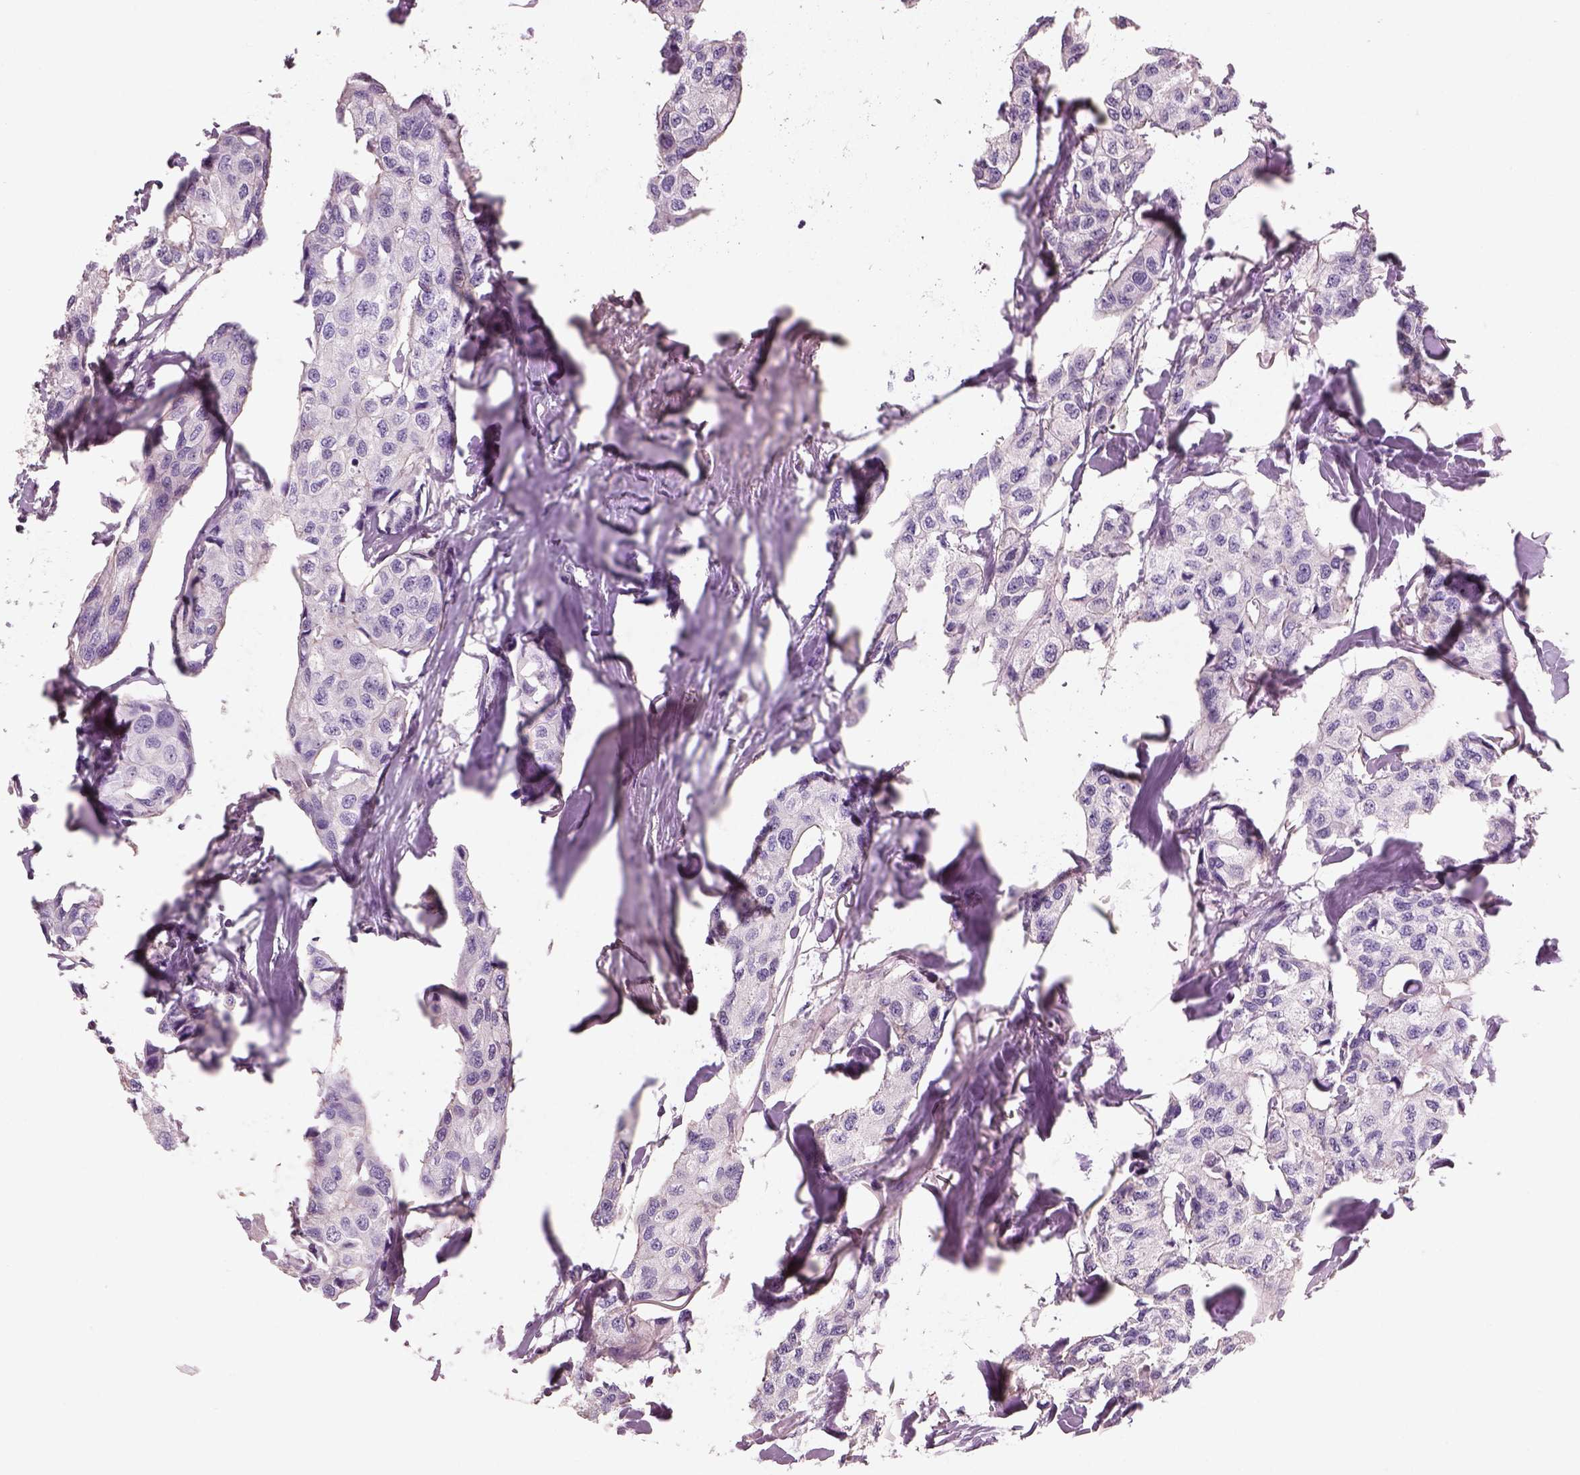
{"staining": {"intensity": "negative", "quantity": "none", "location": "none"}, "tissue": "breast cancer", "cell_type": "Tumor cells", "image_type": "cancer", "snomed": [{"axis": "morphology", "description": "Duct carcinoma"}, {"axis": "topography", "description": "Breast"}], "caption": "IHC micrograph of breast cancer (infiltrating ductal carcinoma) stained for a protein (brown), which exhibits no expression in tumor cells.", "gene": "OTUD6A", "patient": {"sex": "female", "age": 80}}